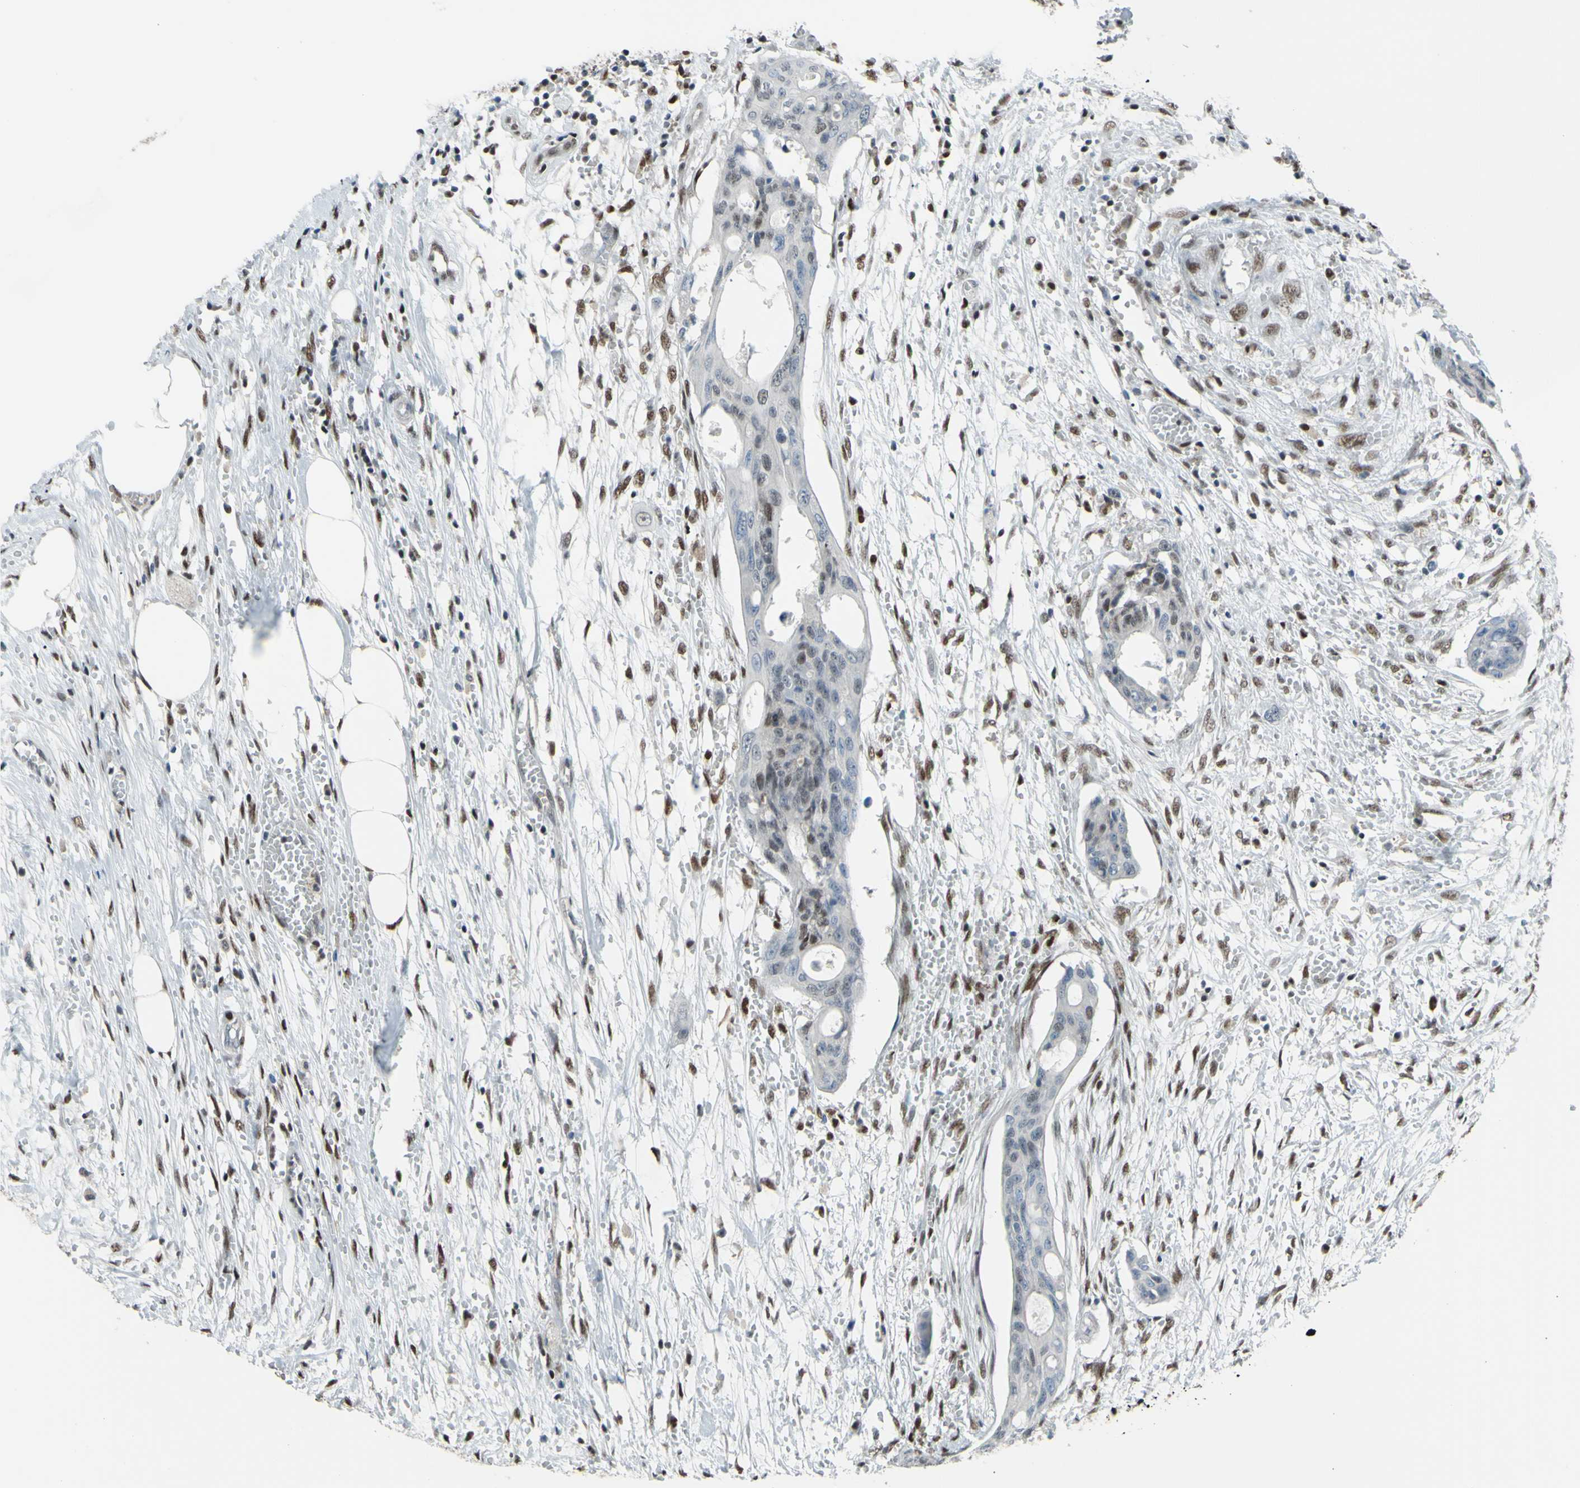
{"staining": {"intensity": "moderate", "quantity": "<25%", "location": "cytoplasmic/membranous,nuclear"}, "tissue": "colorectal cancer", "cell_type": "Tumor cells", "image_type": "cancer", "snomed": [{"axis": "morphology", "description": "Adenocarcinoma, NOS"}, {"axis": "topography", "description": "Colon"}], "caption": "DAB (3,3'-diaminobenzidine) immunohistochemical staining of human adenocarcinoma (colorectal) reveals moderate cytoplasmic/membranous and nuclear protein staining in about <25% of tumor cells. The staining was performed using DAB, with brown indicating positive protein expression. Nuclei are stained blue with hematoxylin.", "gene": "FKBP5", "patient": {"sex": "female", "age": 57}}